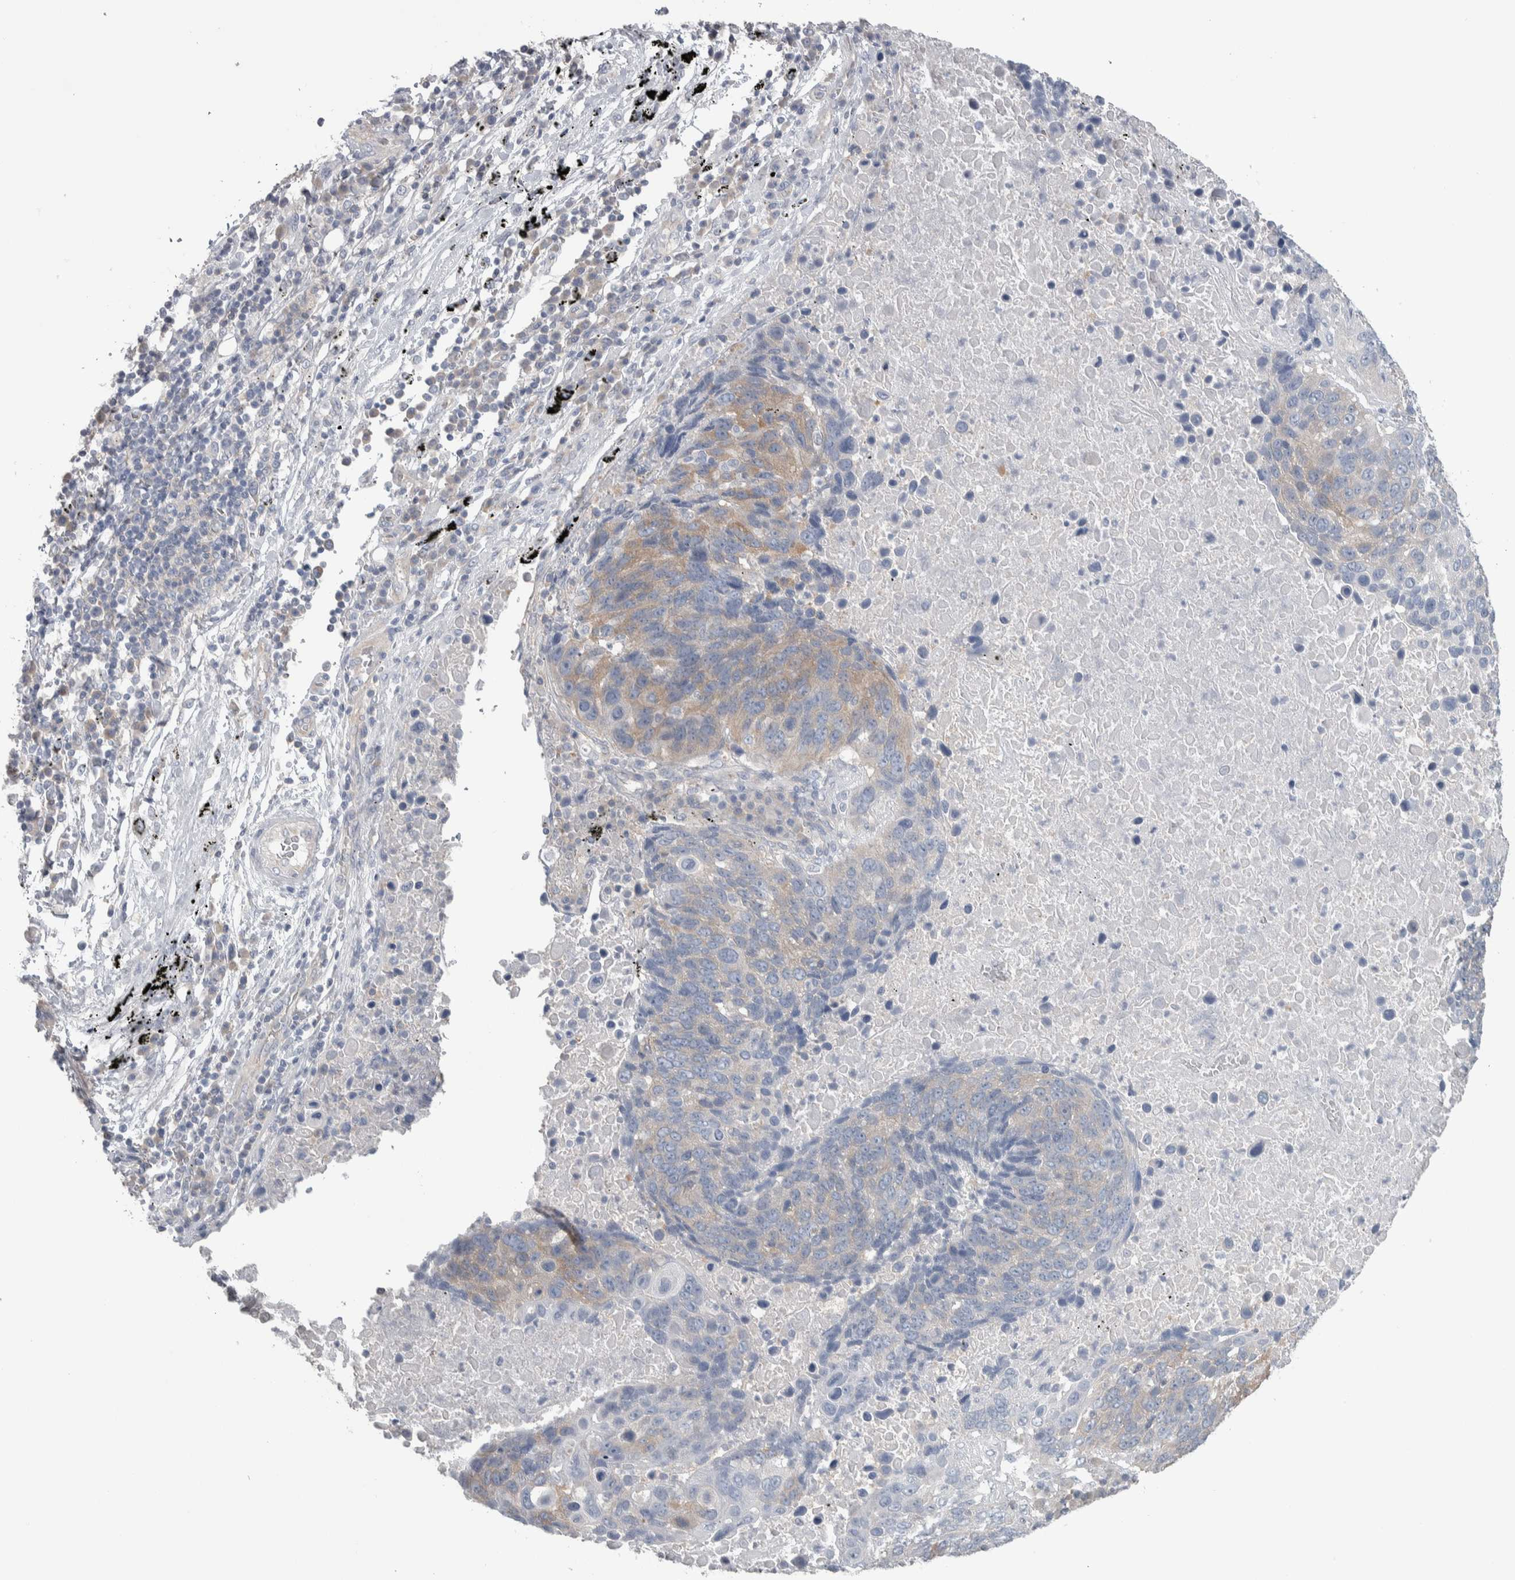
{"staining": {"intensity": "weak", "quantity": "<25%", "location": "cytoplasmic/membranous"}, "tissue": "lung cancer", "cell_type": "Tumor cells", "image_type": "cancer", "snomed": [{"axis": "morphology", "description": "Squamous cell carcinoma, NOS"}, {"axis": "topography", "description": "Lung"}], "caption": "A micrograph of human lung cancer (squamous cell carcinoma) is negative for staining in tumor cells.", "gene": "GPHN", "patient": {"sex": "male", "age": 66}}